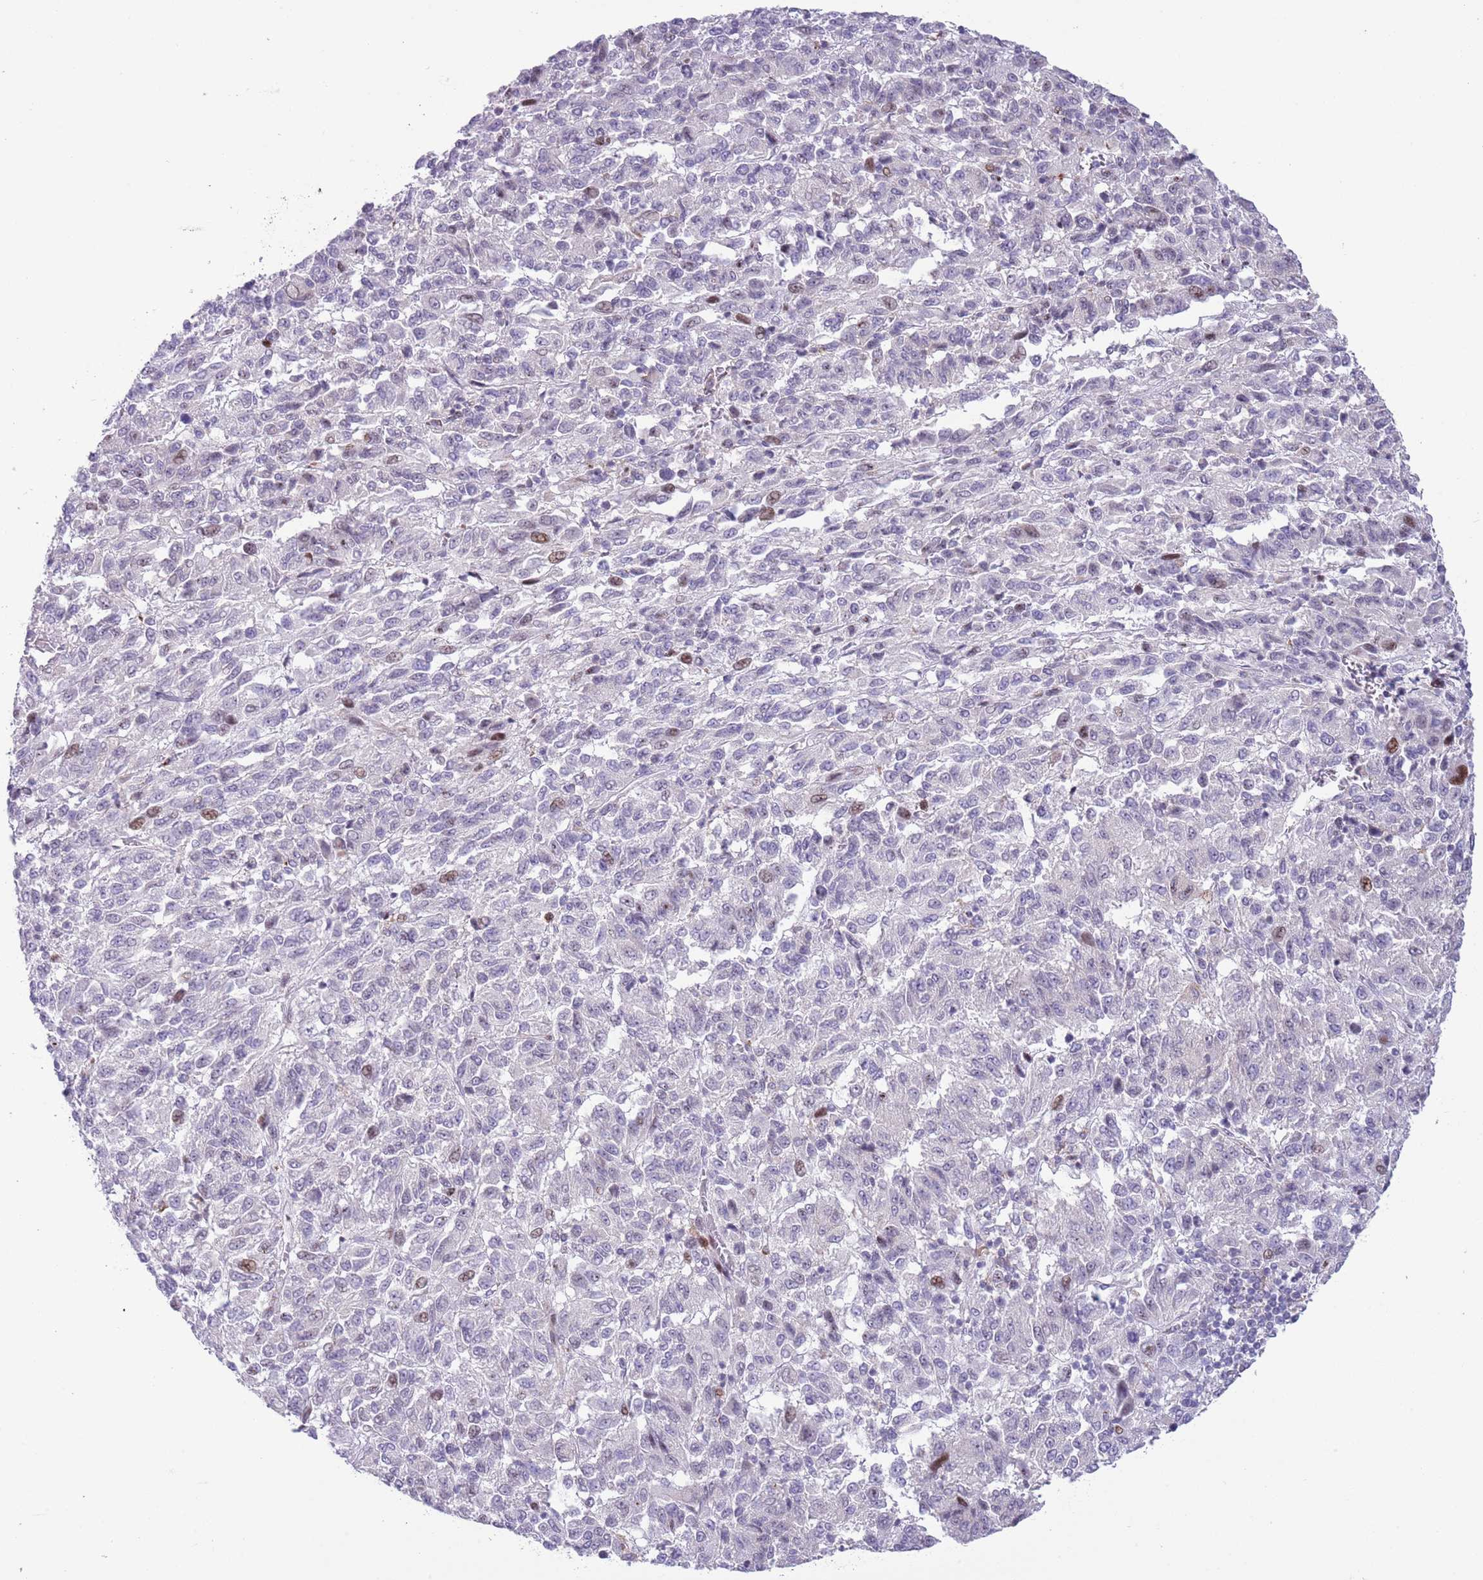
{"staining": {"intensity": "moderate", "quantity": "<25%", "location": "nuclear"}, "tissue": "melanoma", "cell_type": "Tumor cells", "image_type": "cancer", "snomed": [{"axis": "morphology", "description": "Malignant melanoma, Metastatic site"}, {"axis": "topography", "description": "Lung"}], "caption": "The immunohistochemical stain labels moderate nuclear expression in tumor cells of melanoma tissue. (Stains: DAB in brown, nuclei in blue, Microscopy: brightfield microscopy at high magnification).", "gene": "ANO8", "patient": {"sex": "male", "age": 64}}